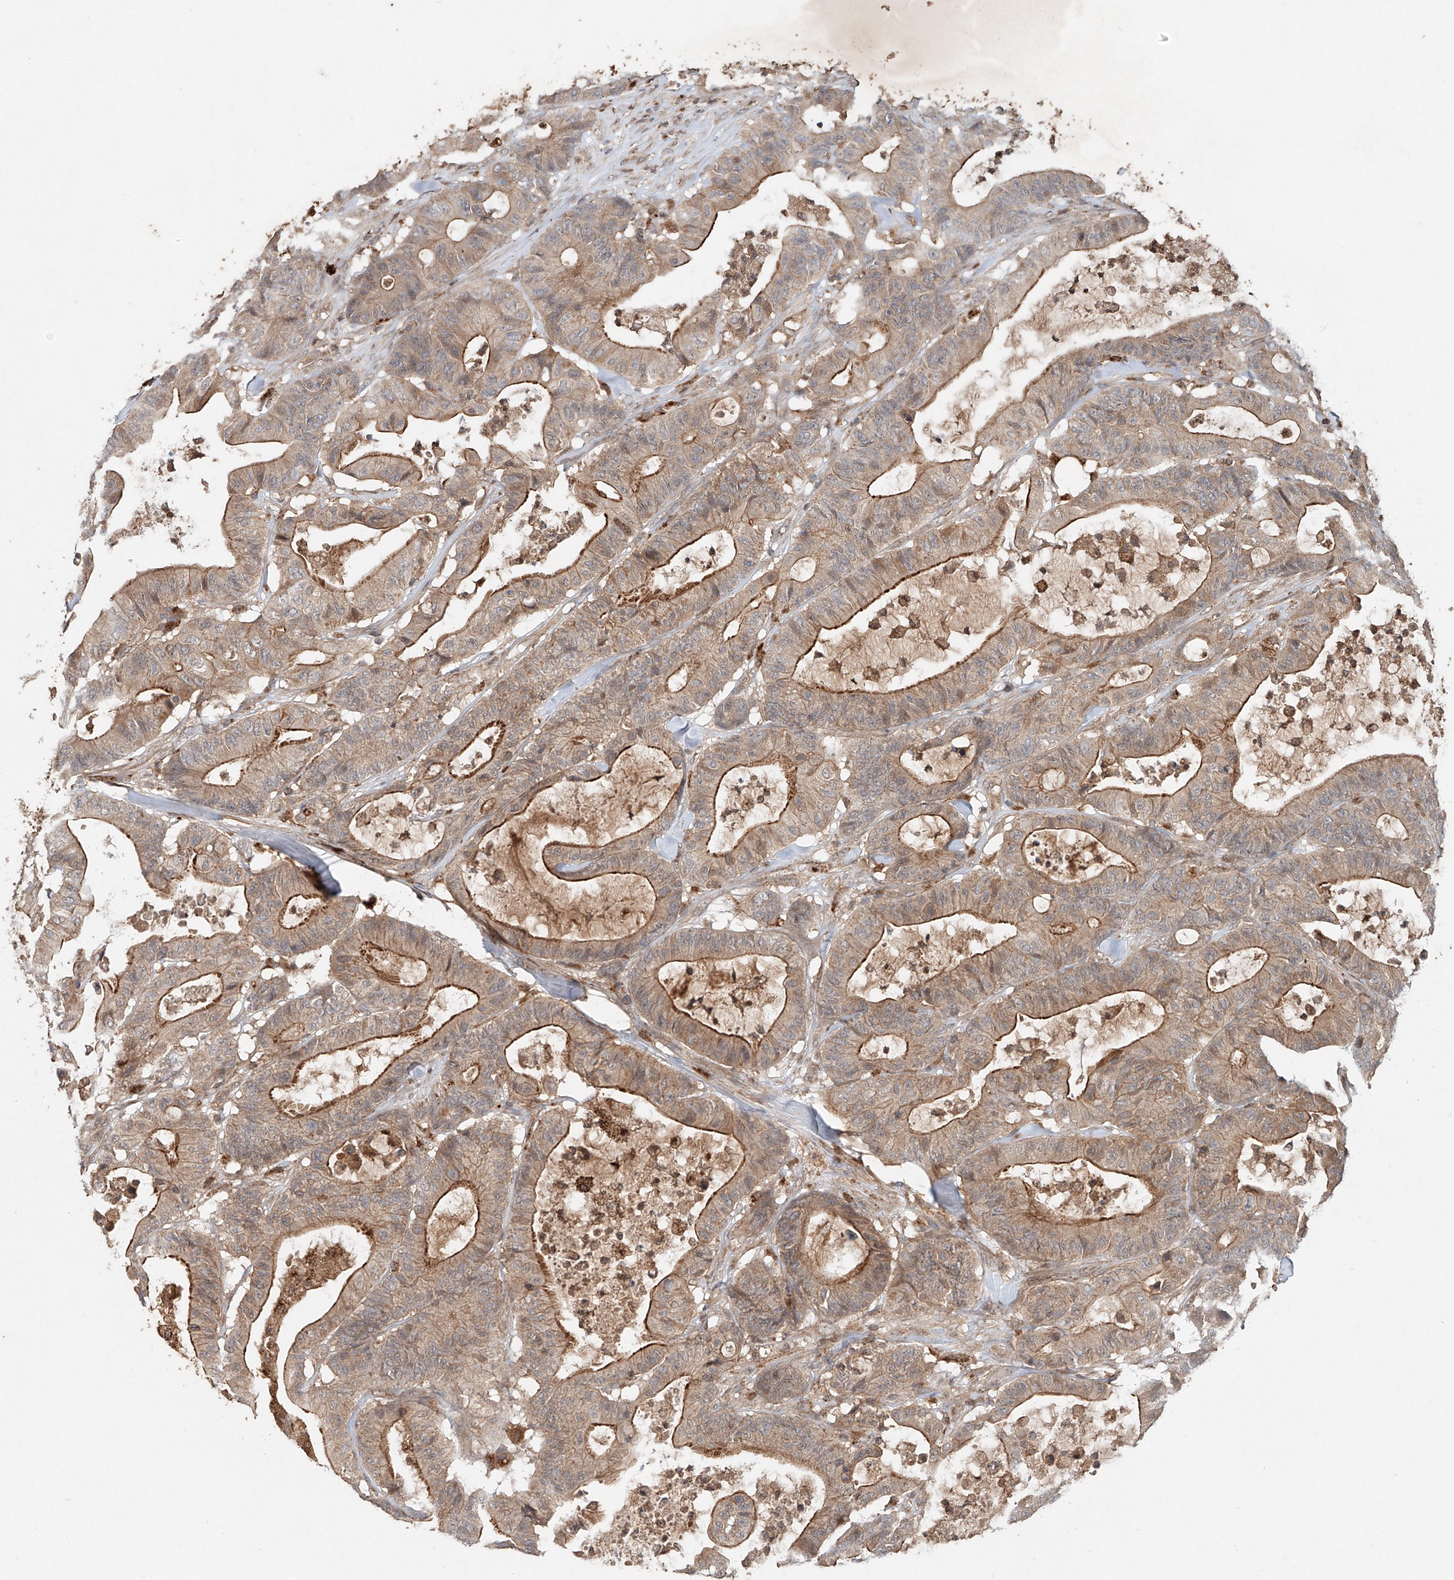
{"staining": {"intensity": "moderate", "quantity": ">75%", "location": "cytoplasmic/membranous"}, "tissue": "colorectal cancer", "cell_type": "Tumor cells", "image_type": "cancer", "snomed": [{"axis": "morphology", "description": "Adenocarcinoma, NOS"}, {"axis": "topography", "description": "Colon"}], "caption": "Immunohistochemistry (DAB) staining of human colorectal cancer reveals moderate cytoplasmic/membranous protein positivity in about >75% of tumor cells.", "gene": "IER5", "patient": {"sex": "female", "age": 84}}